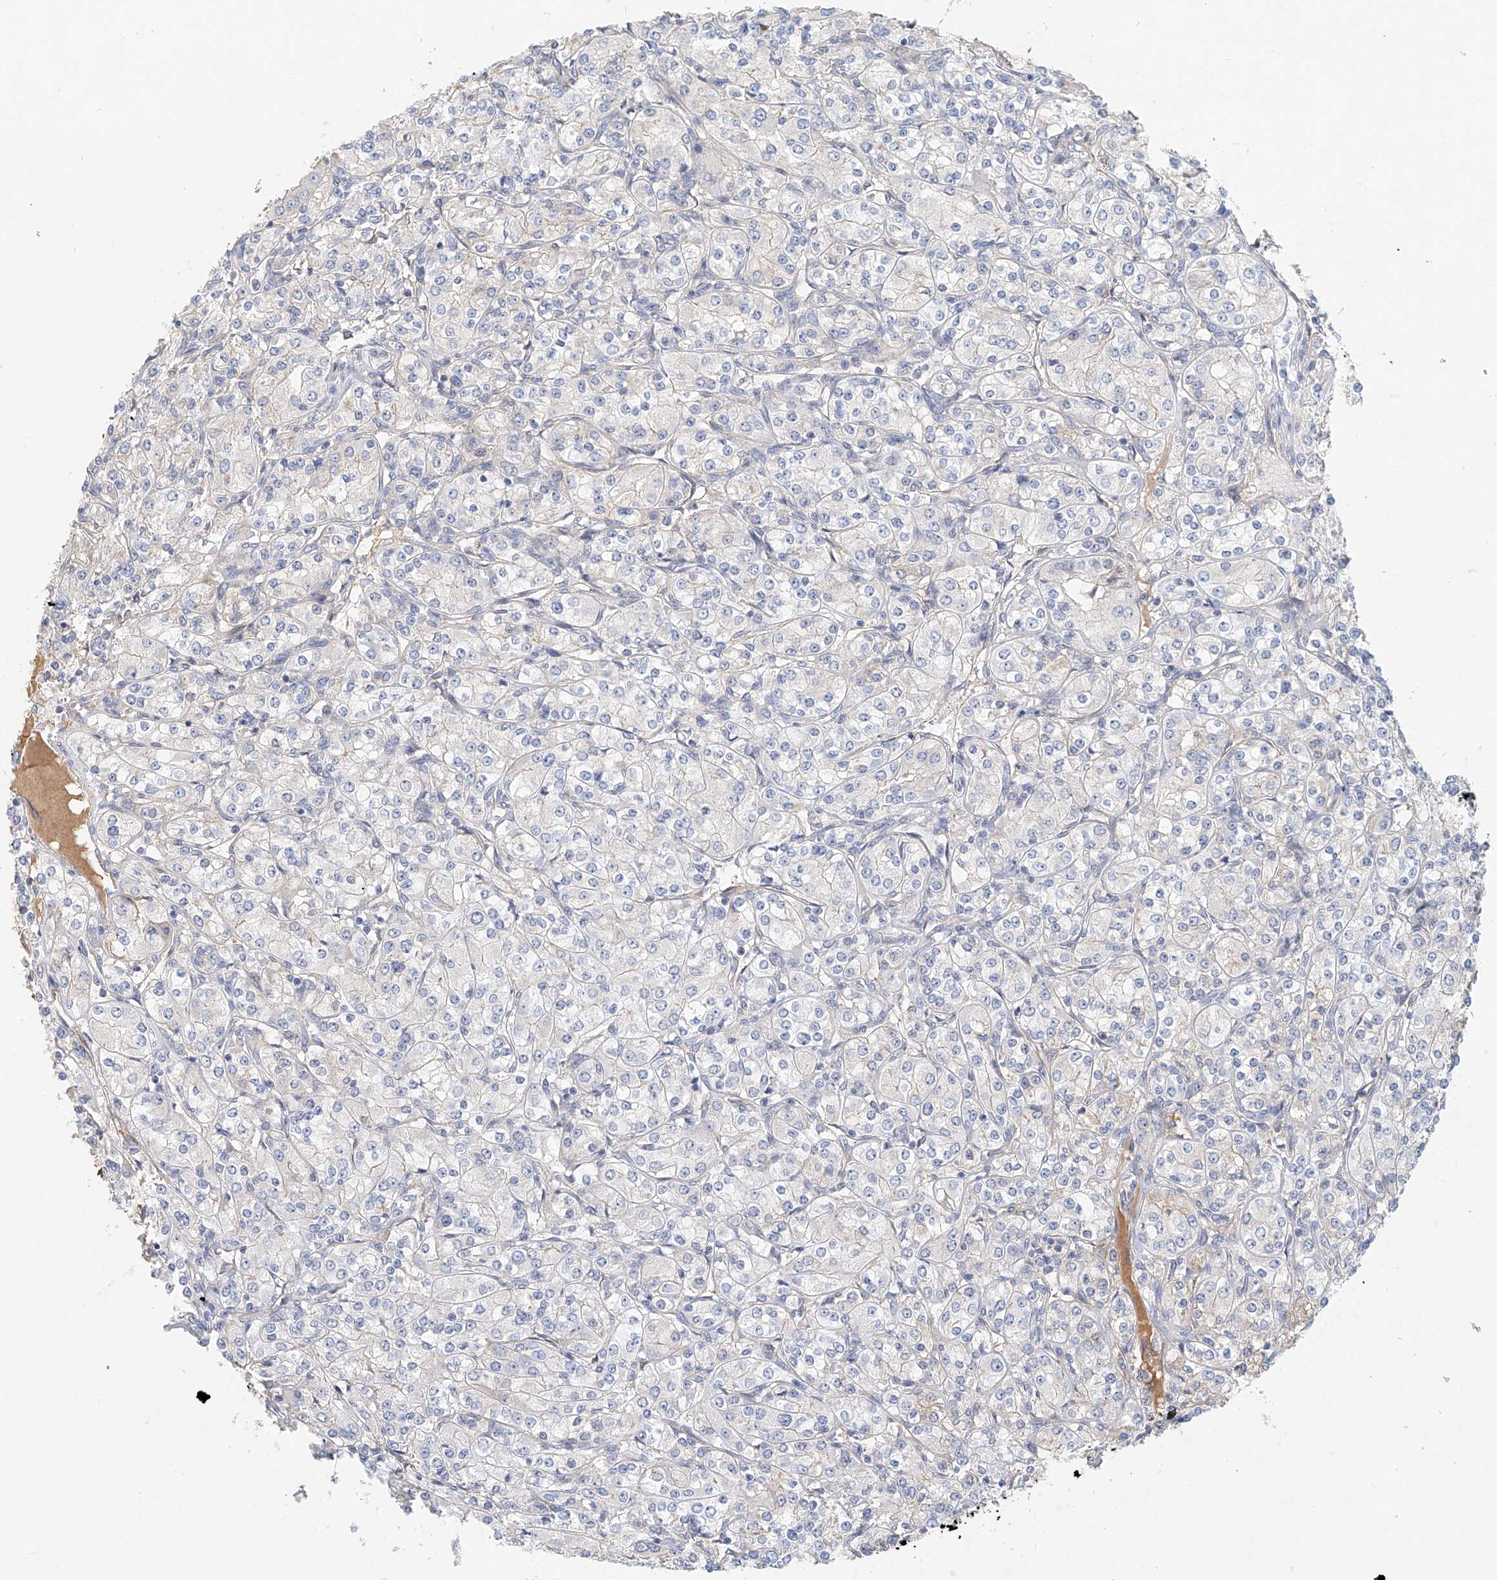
{"staining": {"intensity": "negative", "quantity": "none", "location": "none"}, "tissue": "renal cancer", "cell_type": "Tumor cells", "image_type": "cancer", "snomed": [{"axis": "morphology", "description": "Adenocarcinoma, NOS"}, {"axis": "topography", "description": "Kidney"}], "caption": "Immunohistochemical staining of human adenocarcinoma (renal) displays no significant positivity in tumor cells.", "gene": "FRYL", "patient": {"sex": "male", "age": 77}}